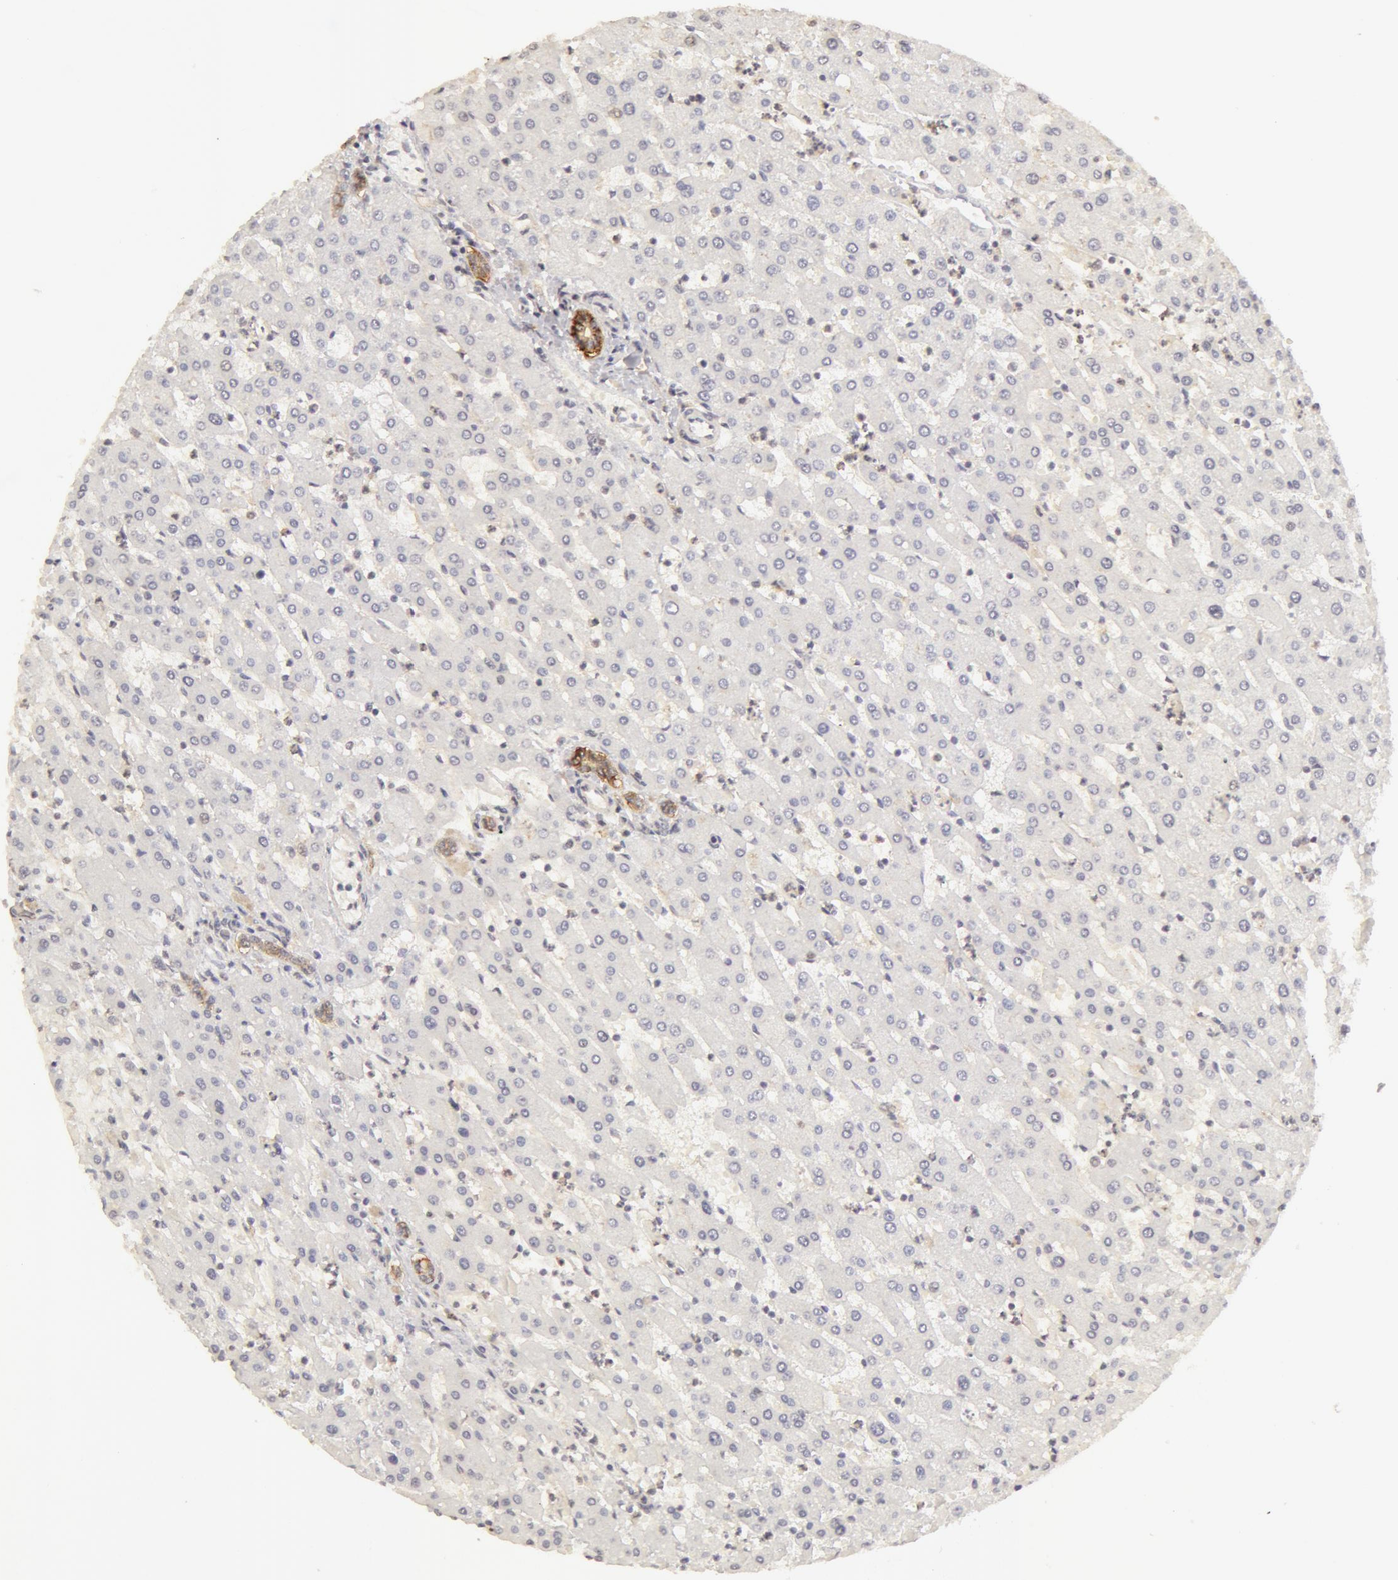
{"staining": {"intensity": "weak", "quantity": ">75%", "location": "cytoplasmic/membranous"}, "tissue": "liver", "cell_type": "Cholangiocytes", "image_type": "normal", "snomed": [{"axis": "morphology", "description": "Normal tissue, NOS"}, {"axis": "topography", "description": "Liver"}], "caption": "Immunohistochemistry of normal liver reveals low levels of weak cytoplasmic/membranous staining in about >75% of cholangiocytes.", "gene": "ADAM10", "patient": {"sex": "female", "age": 30}}